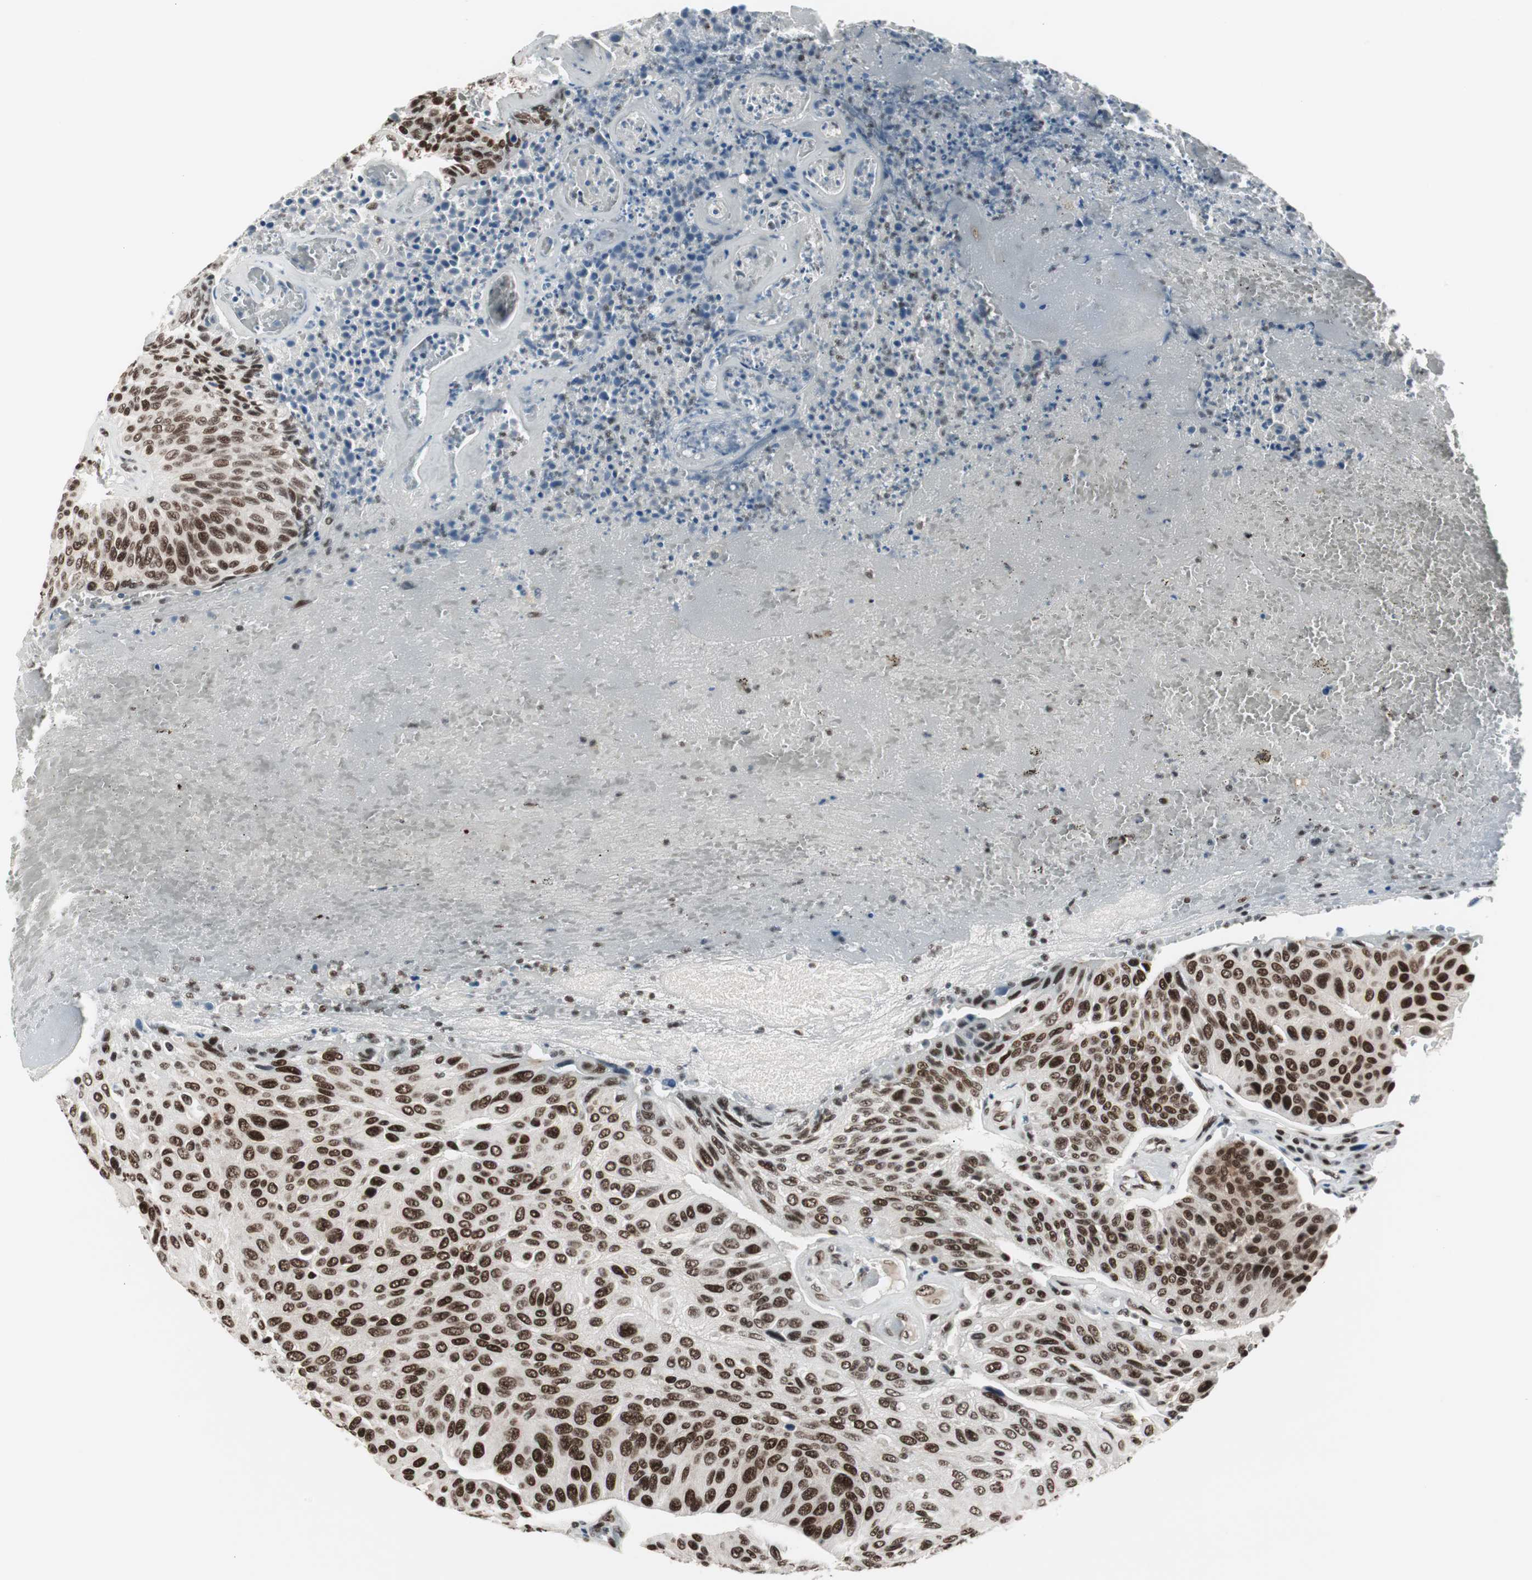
{"staining": {"intensity": "strong", "quantity": ">75%", "location": "nuclear"}, "tissue": "urothelial cancer", "cell_type": "Tumor cells", "image_type": "cancer", "snomed": [{"axis": "morphology", "description": "Urothelial carcinoma, High grade"}, {"axis": "topography", "description": "Urinary bladder"}], "caption": "About >75% of tumor cells in human high-grade urothelial carcinoma demonstrate strong nuclear protein positivity as visualized by brown immunohistochemical staining.", "gene": "XRCC1", "patient": {"sex": "male", "age": 66}}